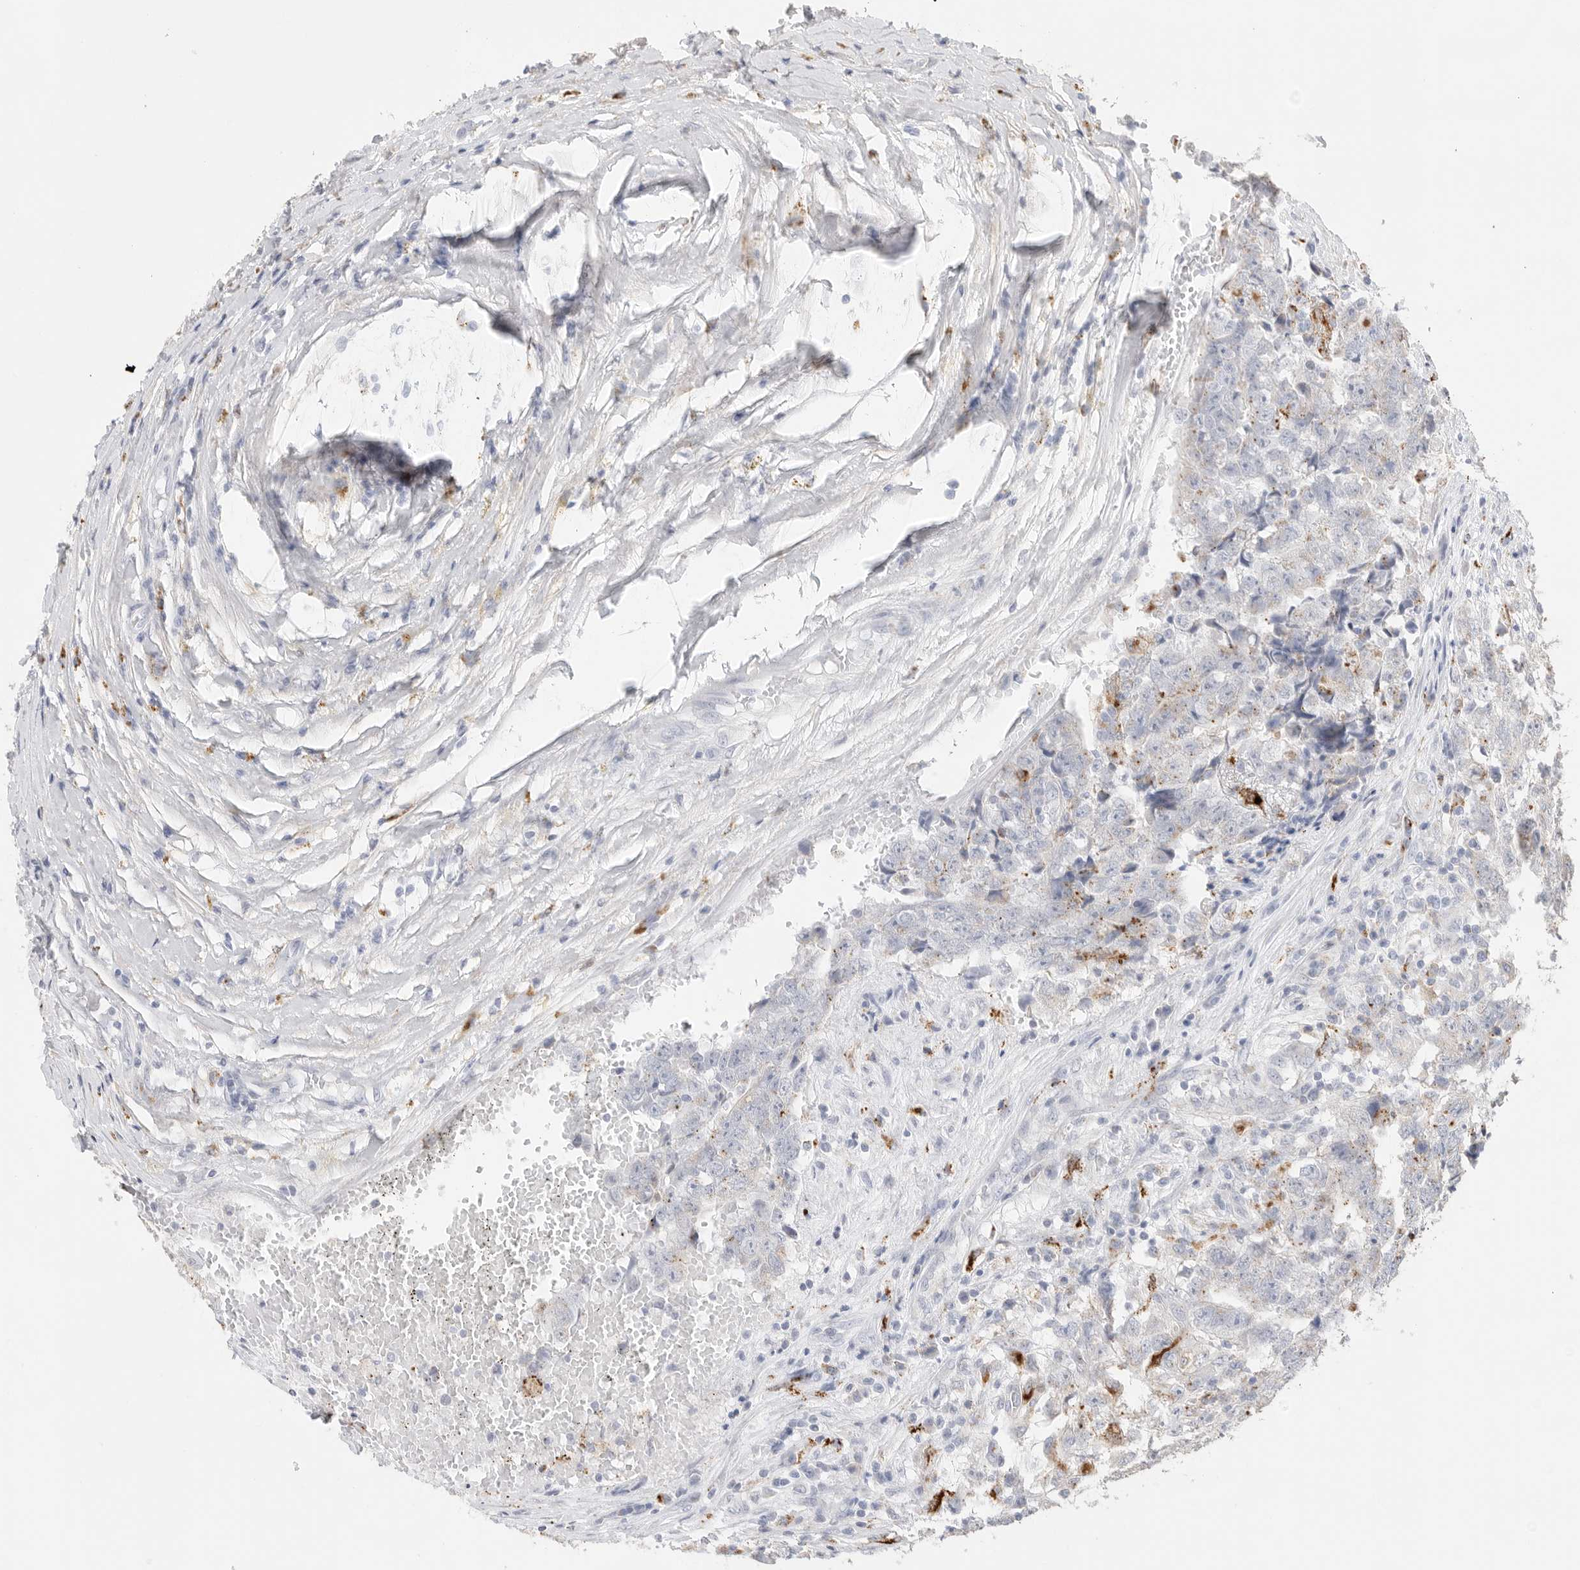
{"staining": {"intensity": "moderate", "quantity": "<25%", "location": "cytoplasmic/membranous"}, "tissue": "testis cancer", "cell_type": "Tumor cells", "image_type": "cancer", "snomed": [{"axis": "morphology", "description": "Carcinoma, Embryonal, NOS"}, {"axis": "topography", "description": "Testis"}], "caption": "A low amount of moderate cytoplasmic/membranous positivity is present in approximately <25% of tumor cells in testis embryonal carcinoma tissue. The staining was performed using DAB (3,3'-diaminobenzidine), with brown indicating positive protein expression. Nuclei are stained blue with hematoxylin.", "gene": "GGH", "patient": {"sex": "male", "age": 25}}